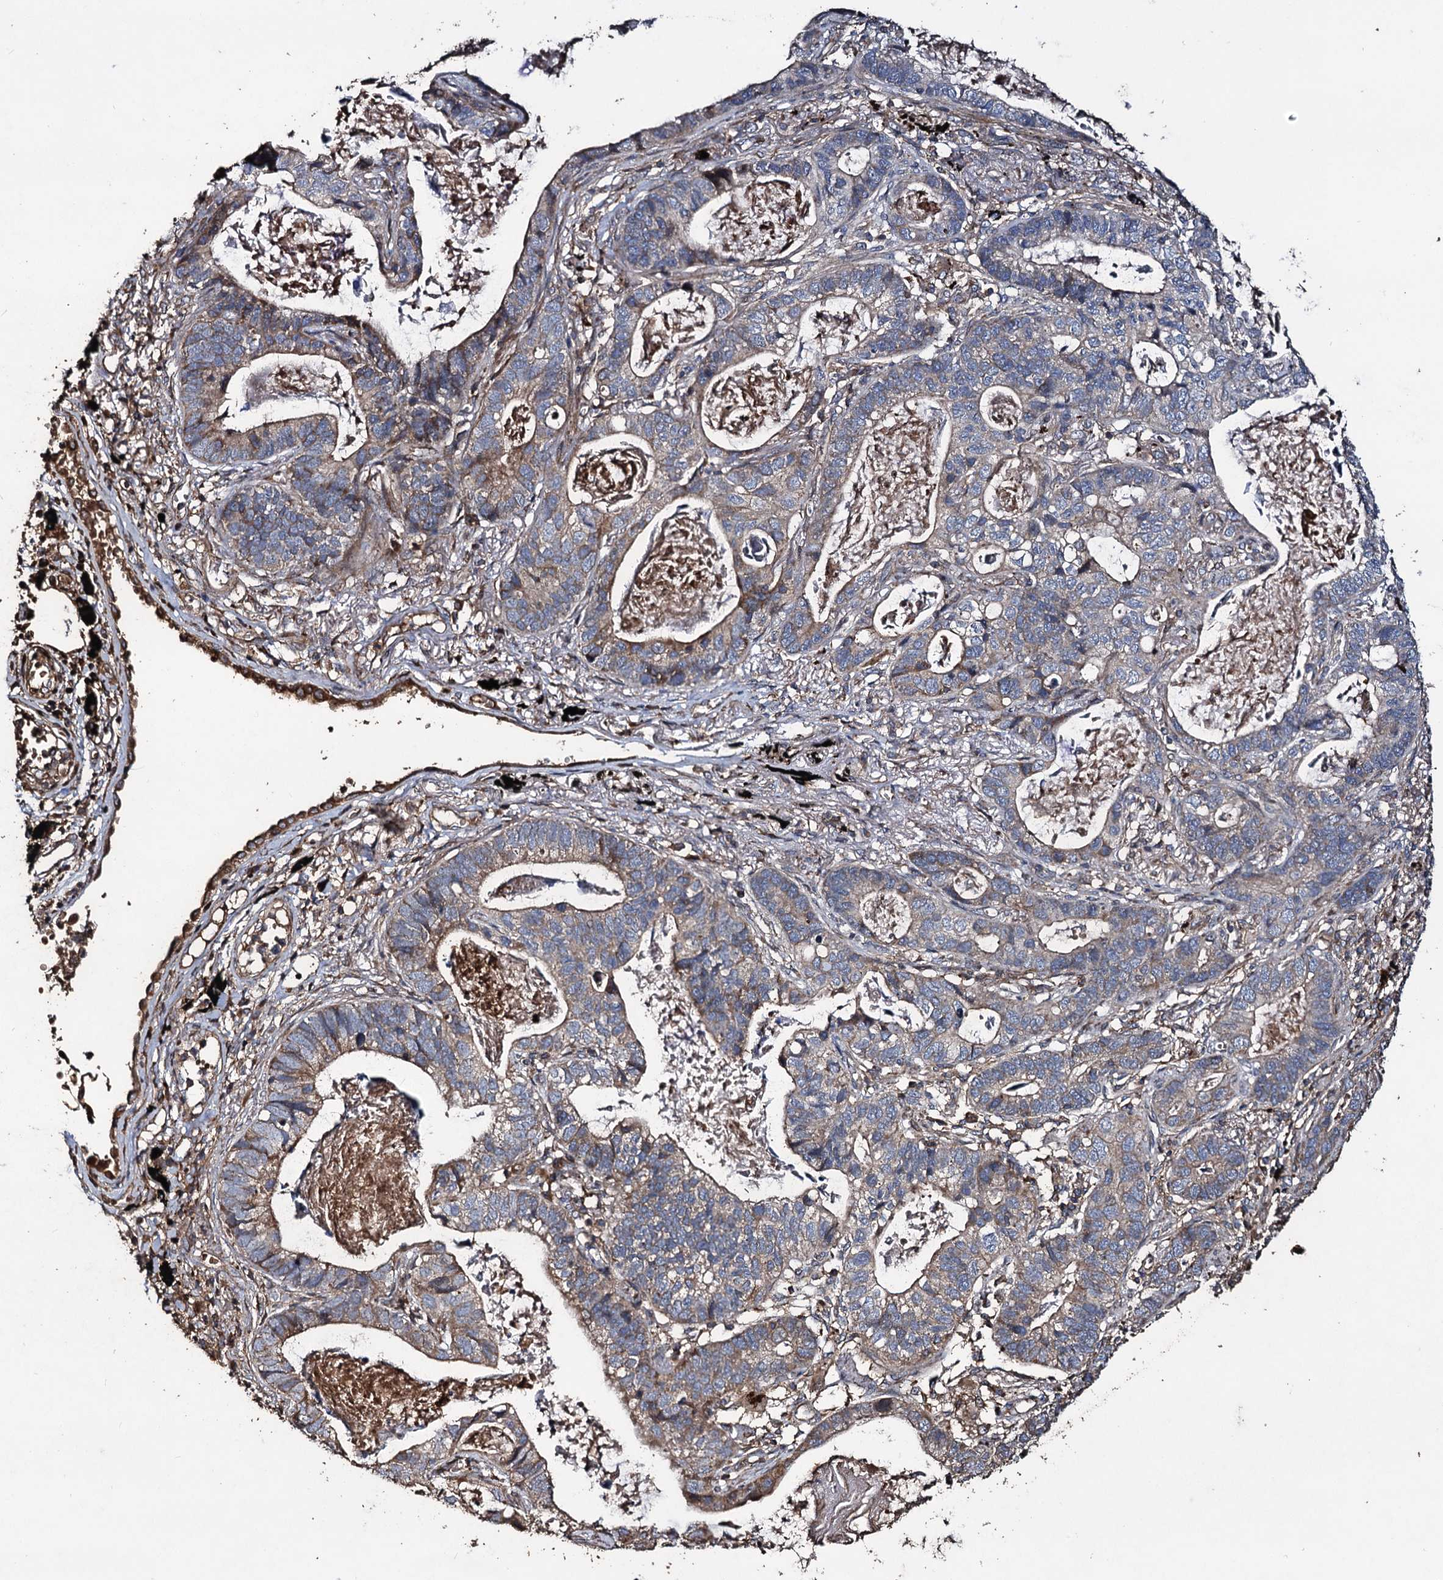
{"staining": {"intensity": "weak", "quantity": "<25%", "location": "cytoplasmic/membranous"}, "tissue": "lung cancer", "cell_type": "Tumor cells", "image_type": "cancer", "snomed": [{"axis": "morphology", "description": "Adenocarcinoma, NOS"}, {"axis": "topography", "description": "Lung"}], "caption": "This histopathology image is of lung cancer stained with immunohistochemistry to label a protein in brown with the nuclei are counter-stained blue. There is no positivity in tumor cells.", "gene": "NOTCH2NLA", "patient": {"sex": "male", "age": 67}}